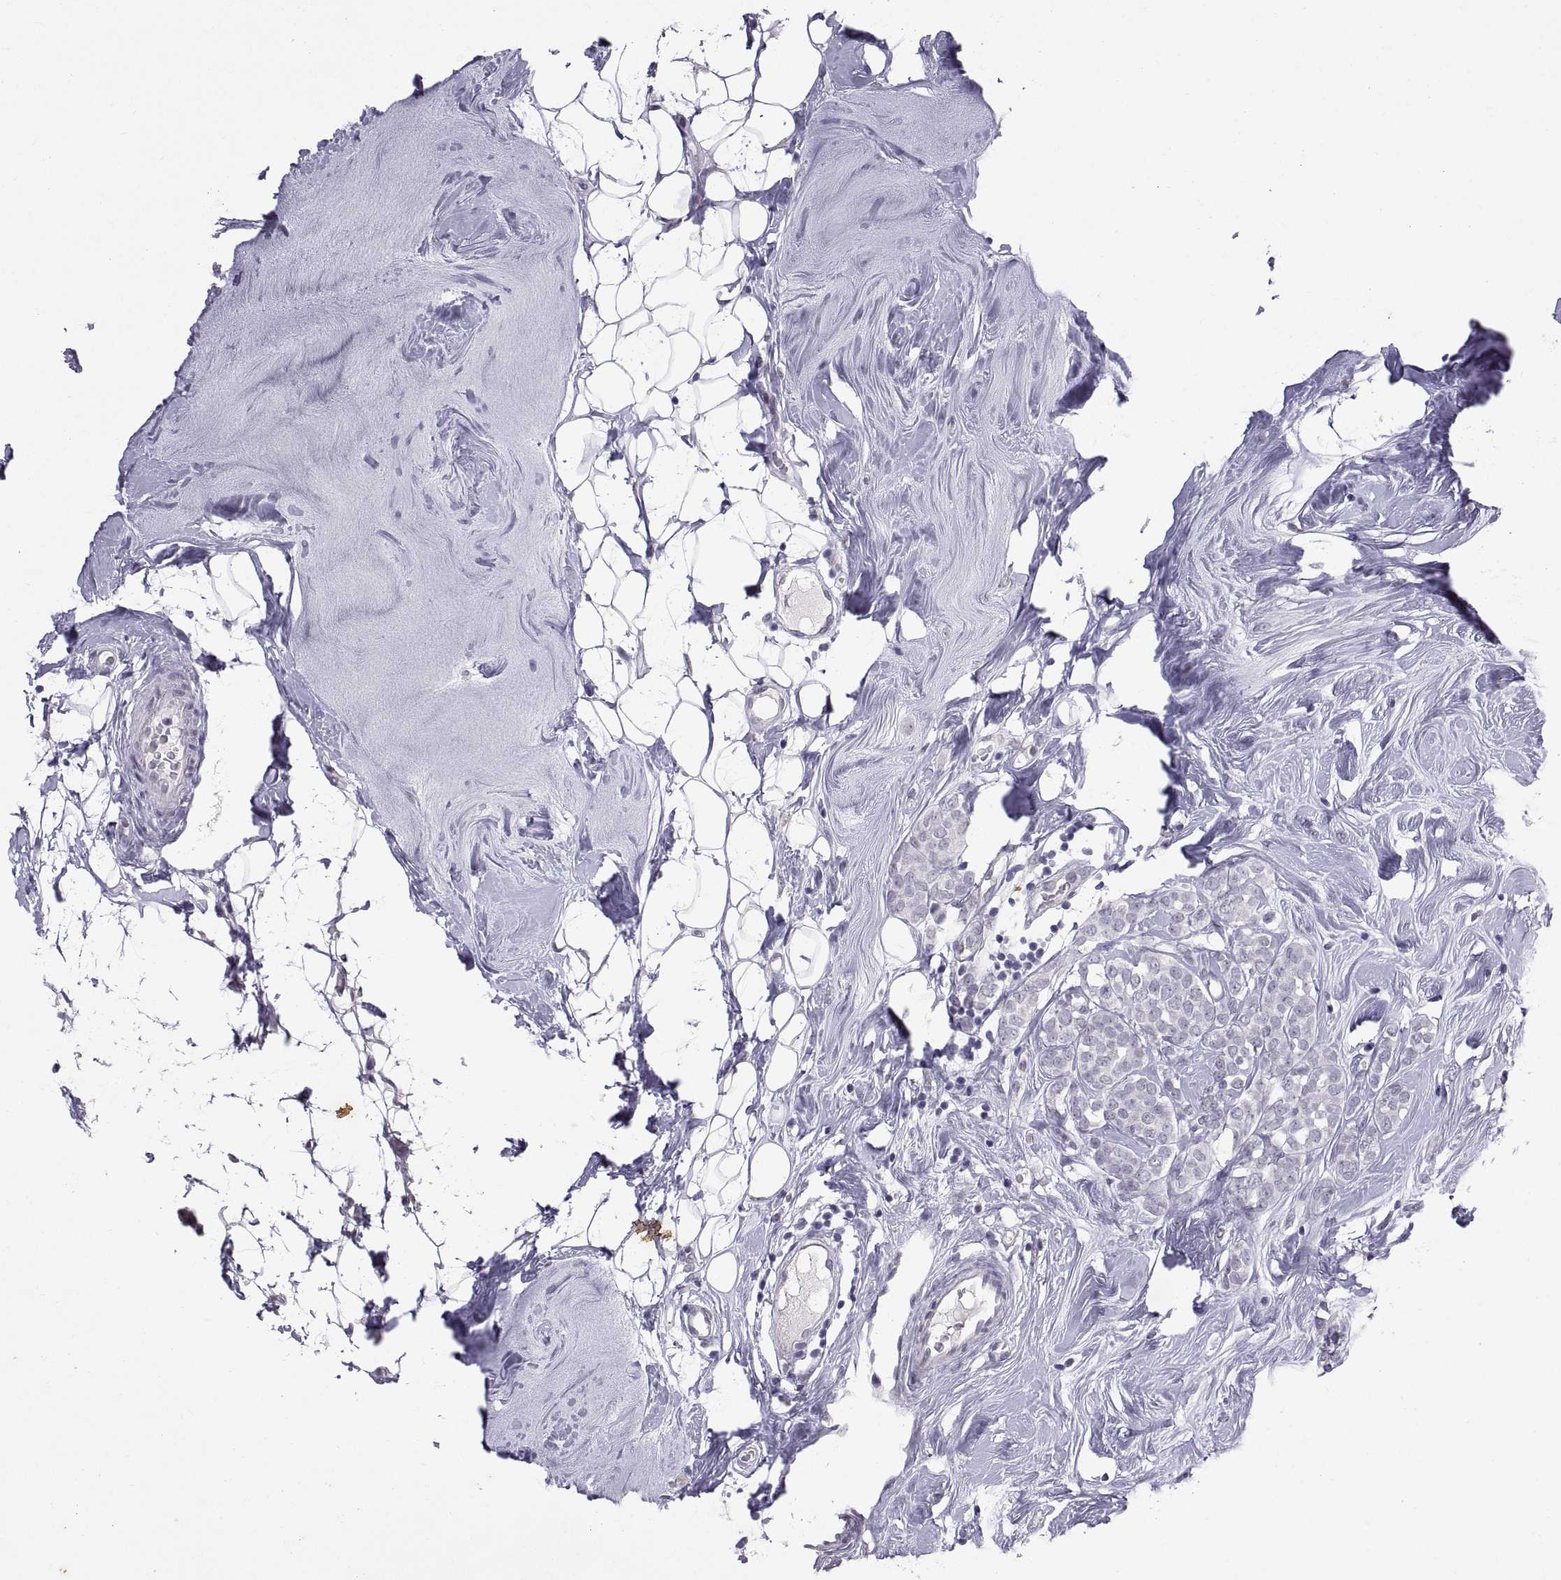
{"staining": {"intensity": "negative", "quantity": "none", "location": "none"}, "tissue": "breast cancer", "cell_type": "Tumor cells", "image_type": "cancer", "snomed": [{"axis": "morphology", "description": "Lobular carcinoma"}, {"axis": "topography", "description": "Breast"}], "caption": "The photomicrograph exhibits no significant positivity in tumor cells of lobular carcinoma (breast).", "gene": "KRT77", "patient": {"sex": "female", "age": 49}}